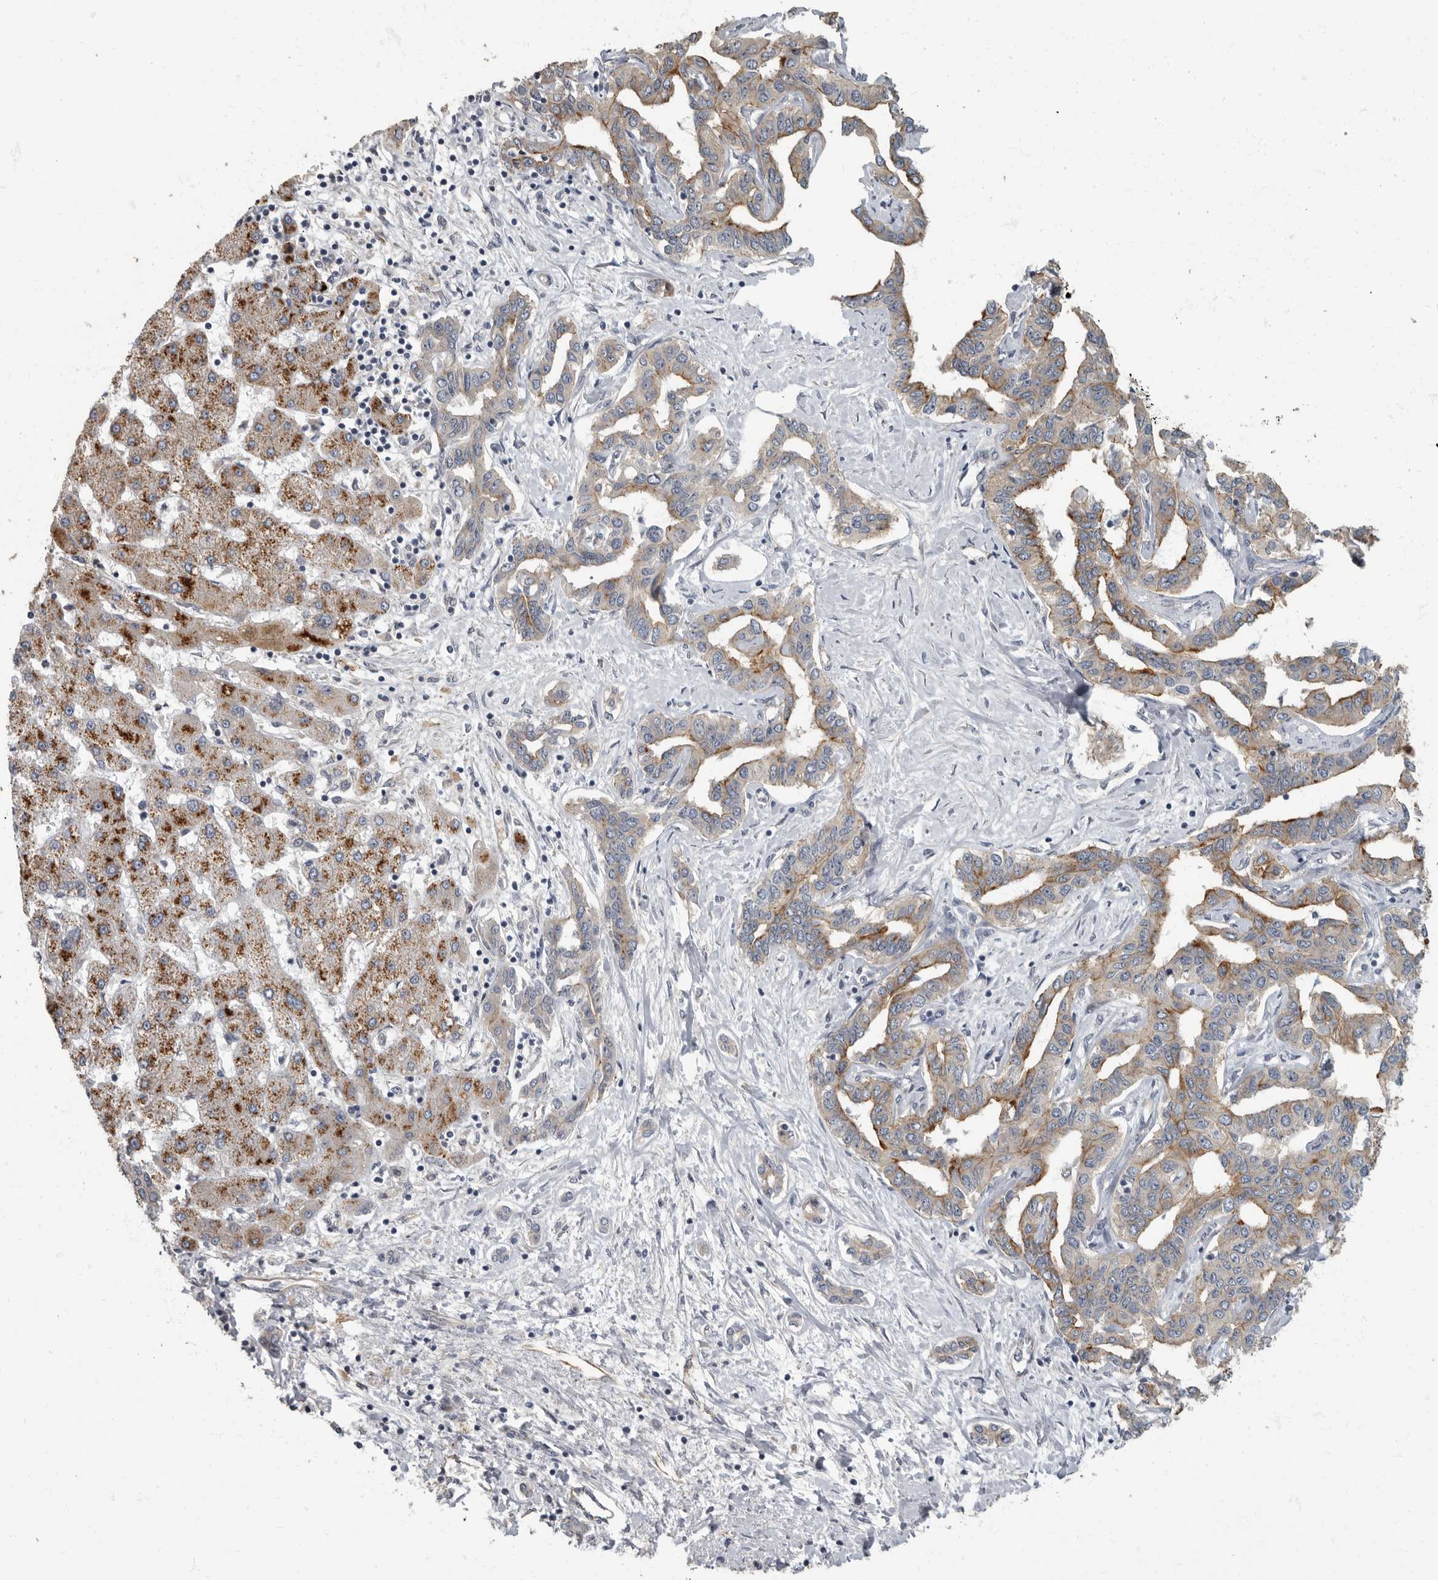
{"staining": {"intensity": "moderate", "quantity": "25%-75%", "location": "cytoplasmic/membranous"}, "tissue": "liver cancer", "cell_type": "Tumor cells", "image_type": "cancer", "snomed": [{"axis": "morphology", "description": "Cholangiocarcinoma"}, {"axis": "topography", "description": "Liver"}], "caption": "The micrograph reveals immunohistochemical staining of liver cancer (cholangiocarcinoma). There is moderate cytoplasmic/membranous expression is appreciated in approximately 25%-75% of tumor cells.", "gene": "PDK1", "patient": {"sex": "male", "age": 59}}